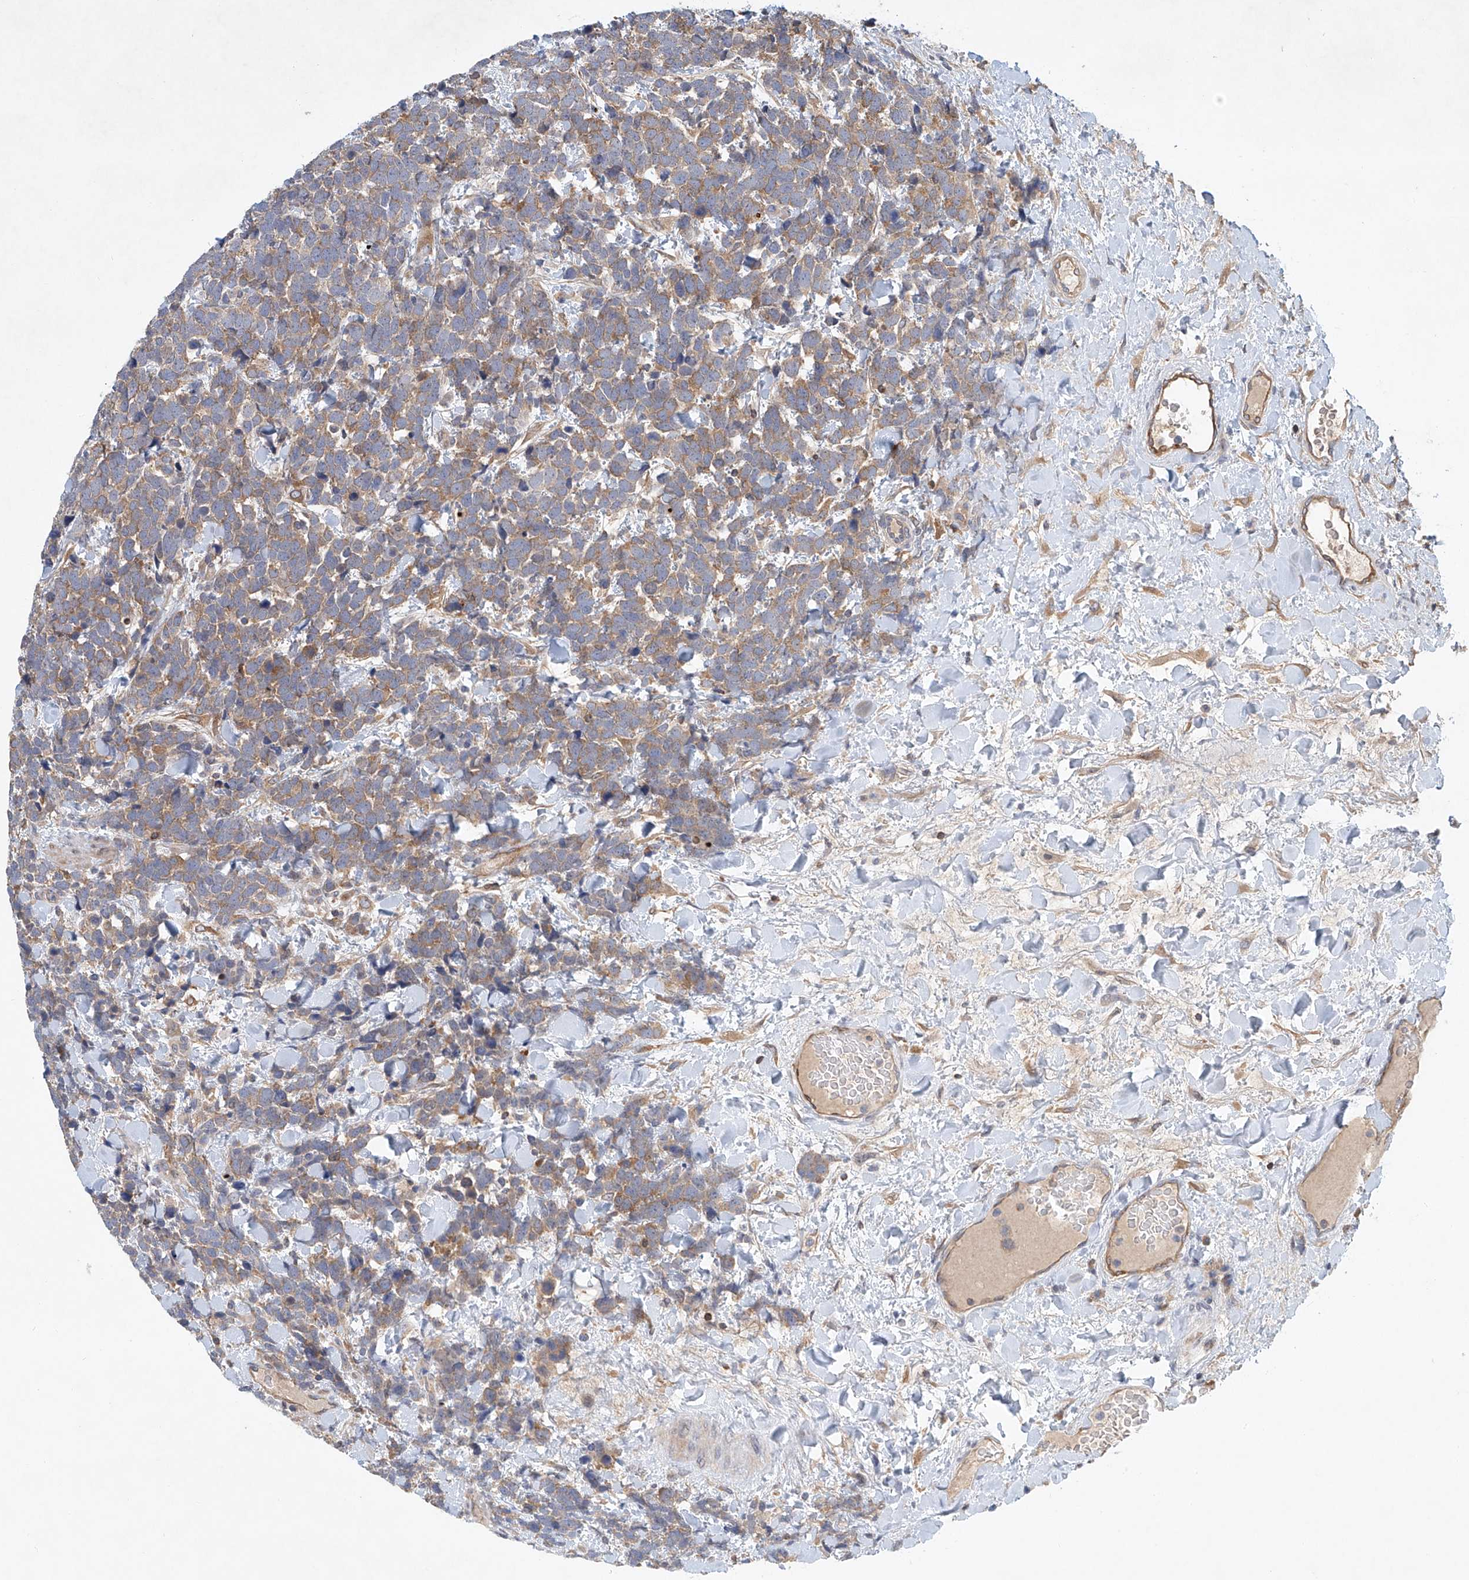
{"staining": {"intensity": "moderate", "quantity": ">75%", "location": "cytoplasmic/membranous"}, "tissue": "urothelial cancer", "cell_type": "Tumor cells", "image_type": "cancer", "snomed": [{"axis": "morphology", "description": "Urothelial carcinoma, High grade"}, {"axis": "topography", "description": "Urinary bladder"}], "caption": "Urothelial carcinoma (high-grade) stained for a protein (brown) exhibits moderate cytoplasmic/membranous positive positivity in approximately >75% of tumor cells.", "gene": "CARMIL1", "patient": {"sex": "female", "age": 82}}